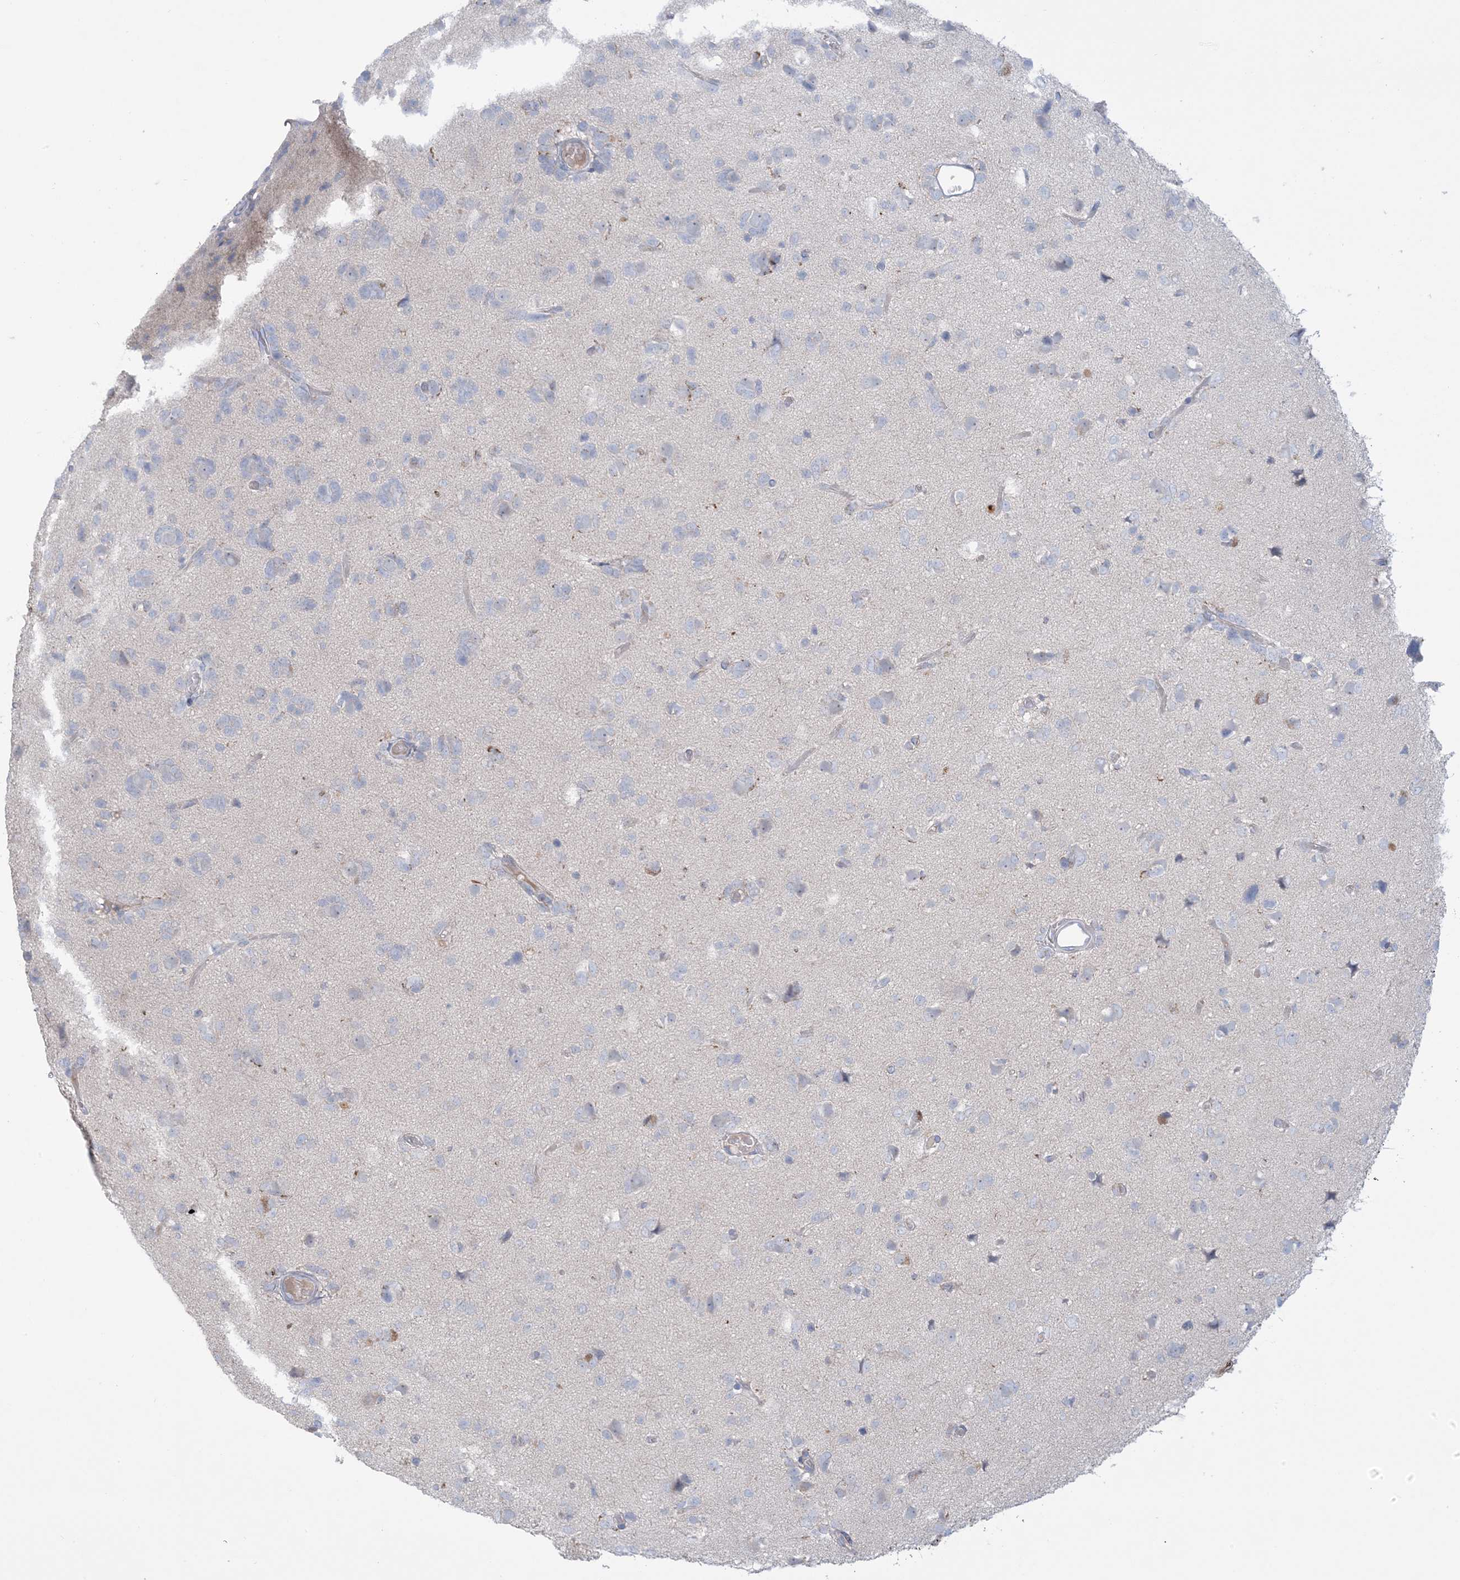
{"staining": {"intensity": "negative", "quantity": "none", "location": "none"}, "tissue": "glioma", "cell_type": "Tumor cells", "image_type": "cancer", "snomed": [{"axis": "morphology", "description": "Glioma, malignant, High grade"}, {"axis": "topography", "description": "Brain"}], "caption": "High power microscopy histopathology image of an IHC micrograph of high-grade glioma (malignant), revealing no significant staining in tumor cells.", "gene": "KCTD6", "patient": {"sex": "female", "age": 59}}